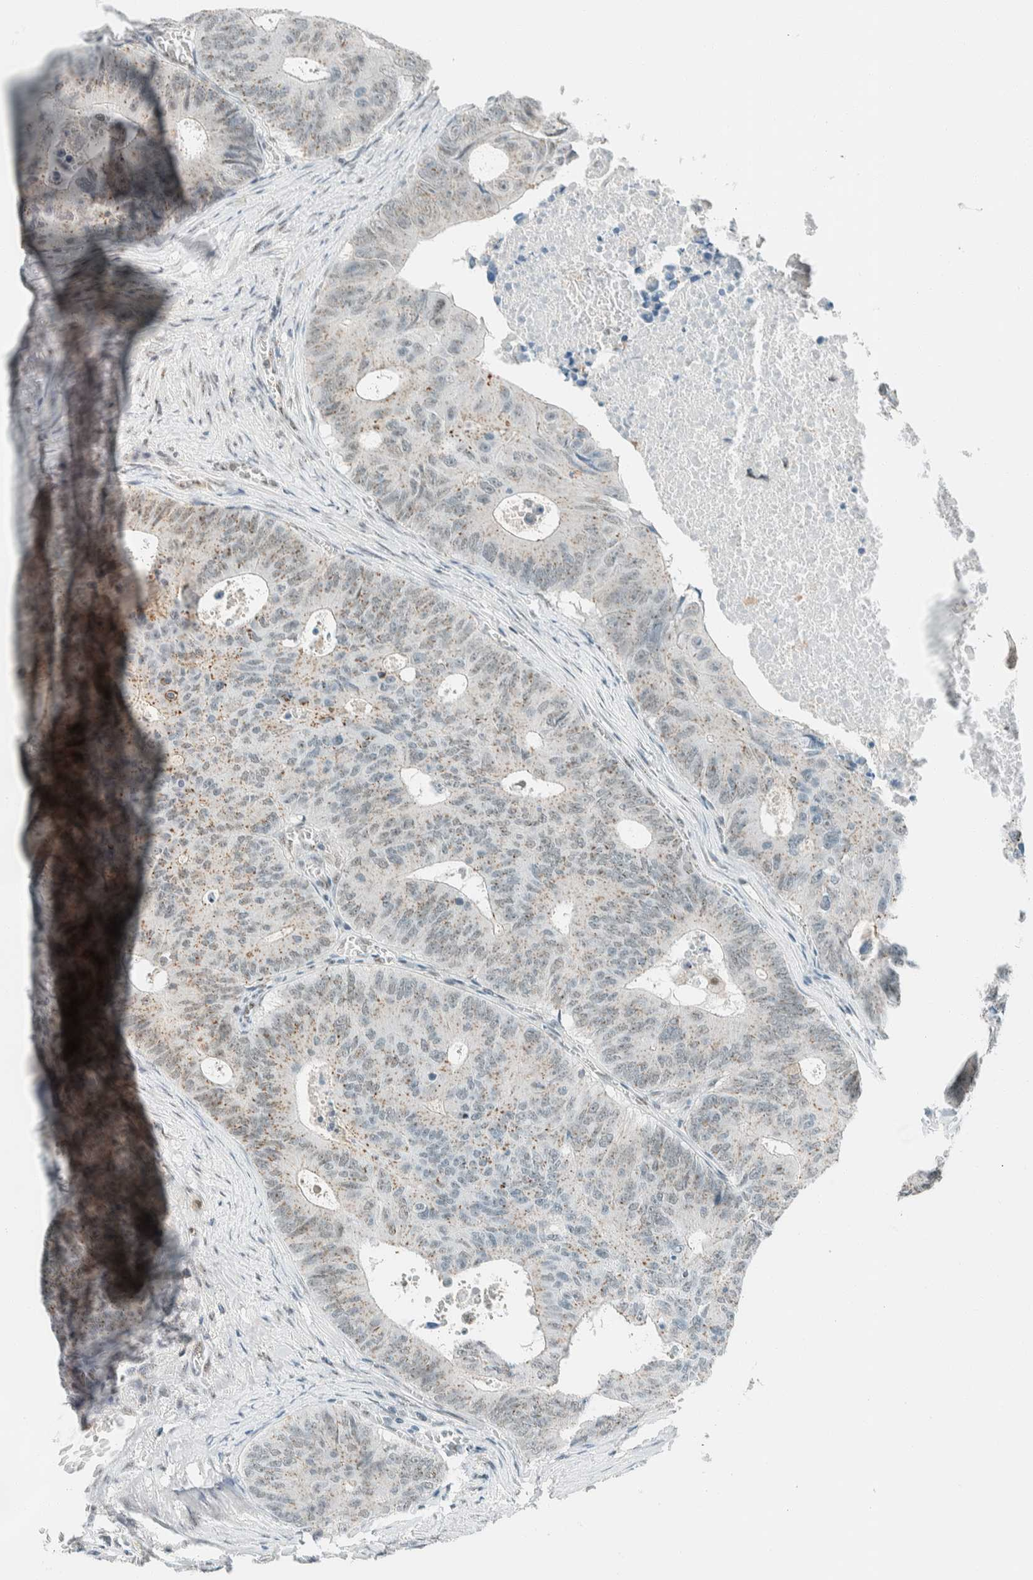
{"staining": {"intensity": "weak", "quantity": ">75%", "location": "cytoplasmic/membranous"}, "tissue": "colorectal cancer", "cell_type": "Tumor cells", "image_type": "cancer", "snomed": [{"axis": "morphology", "description": "Adenocarcinoma, NOS"}, {"axis": "topography", "description": "Colon"}], "caption": "The immunohistochemical stain shows weak cytoplasmic/membranous expression in tumor cells of adenocarcinoma (colorectal) tissue.", "gene": "CYSRT1", "patient": {"sex": "male", "age": 87}}